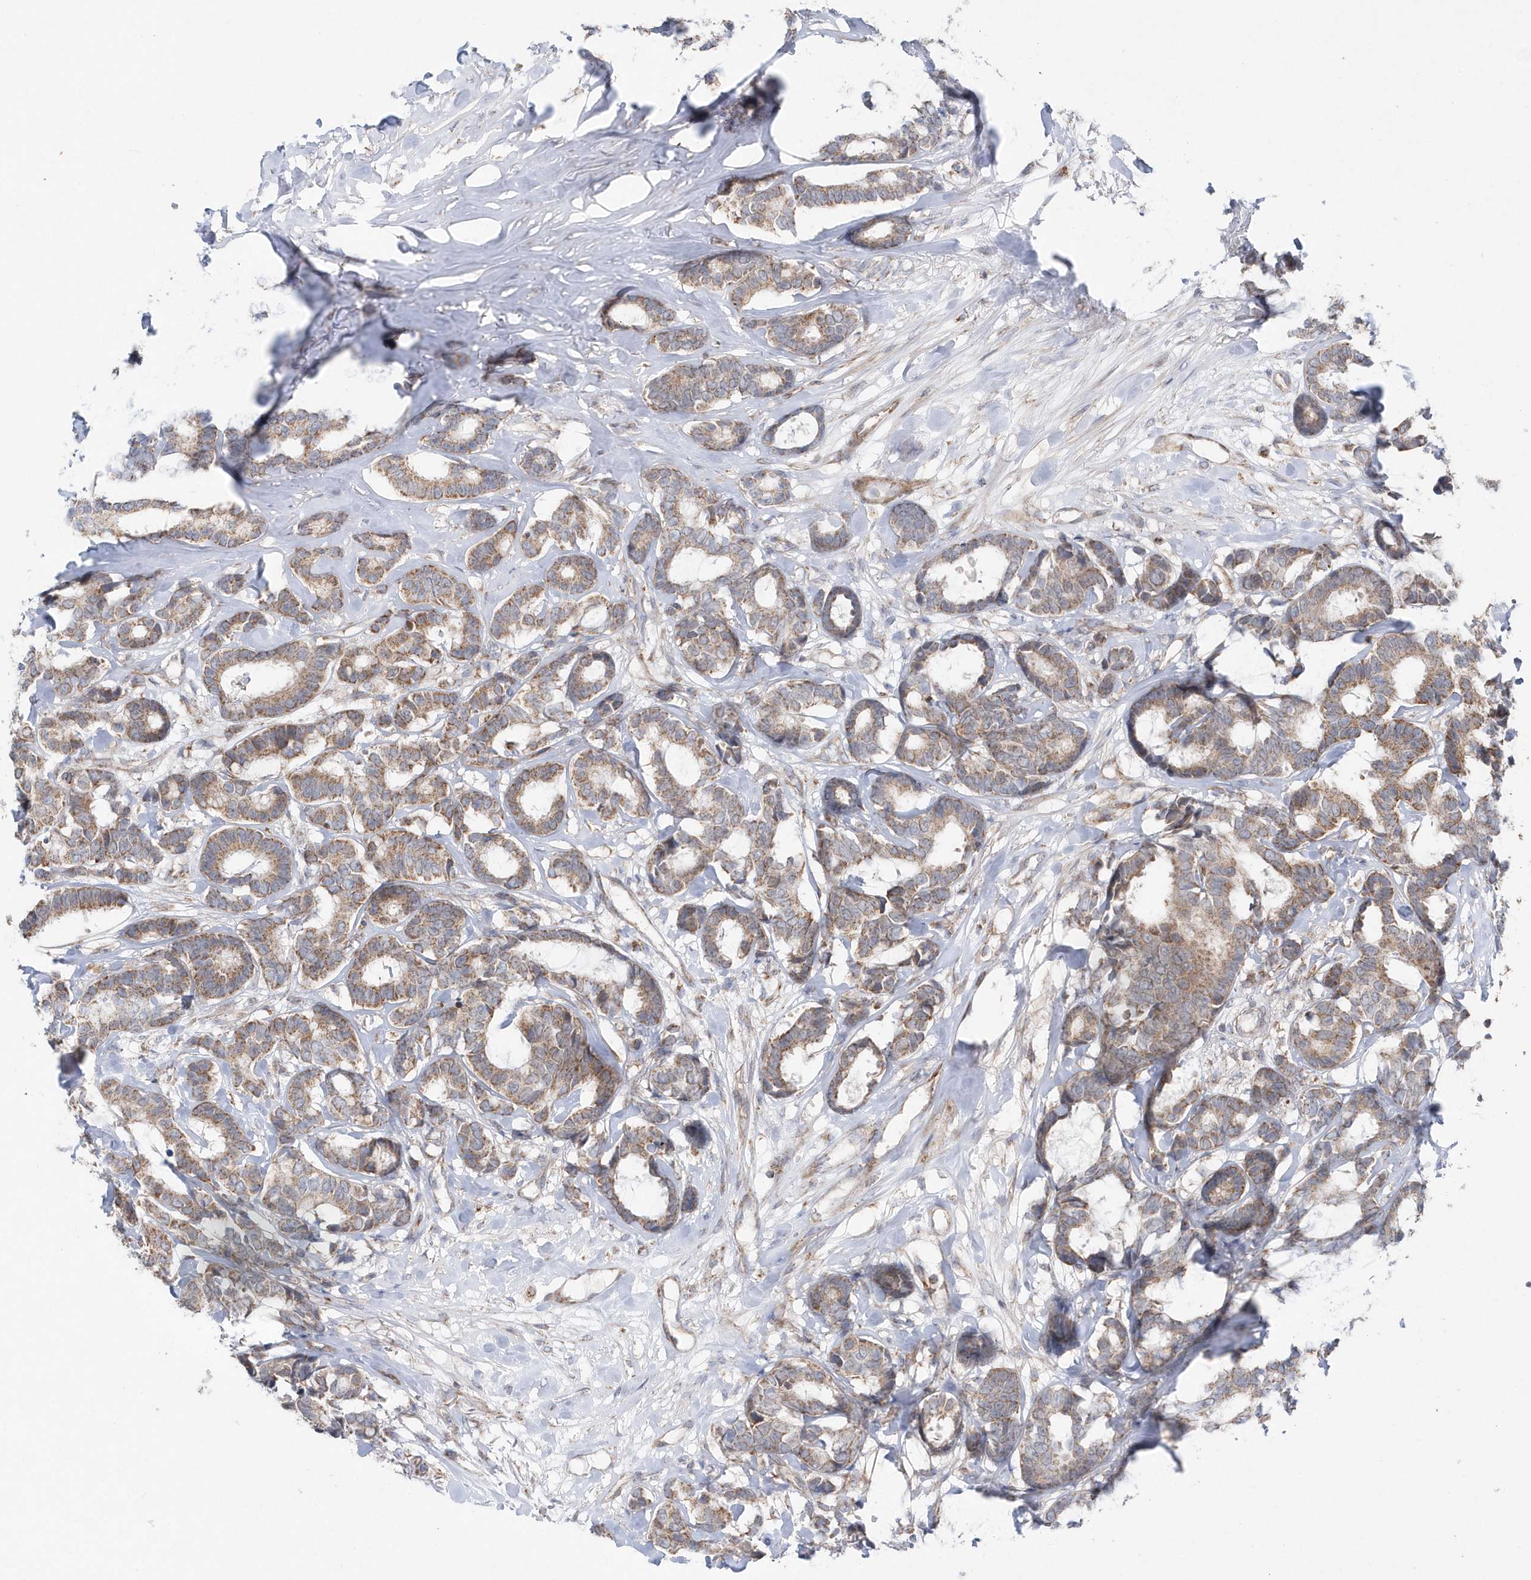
{"staining": {"intensity": "weak", "quantity": ">75%", "location": "cytoplasmic/membranous"}, "tissue": "breast cancer", "cell_type": "Tumor cells", "image_type": "cancer", "snomed": [{"axis": "morphology", "description": "Duct carcinoma"}, {"axis": "topography", "description": "Breast"}], "caption": "Tumor cells show low levels of weak cytoplasmic/membranous positivity in approximately >75% of cells in breast cancer. The protein of interest is stained brown, and the nuclei are stained in blue (DAB IHC with brightfield microscopy, high magnification).", "gene": "OPA1", "patient": {"sex": "female", "age": 87}}